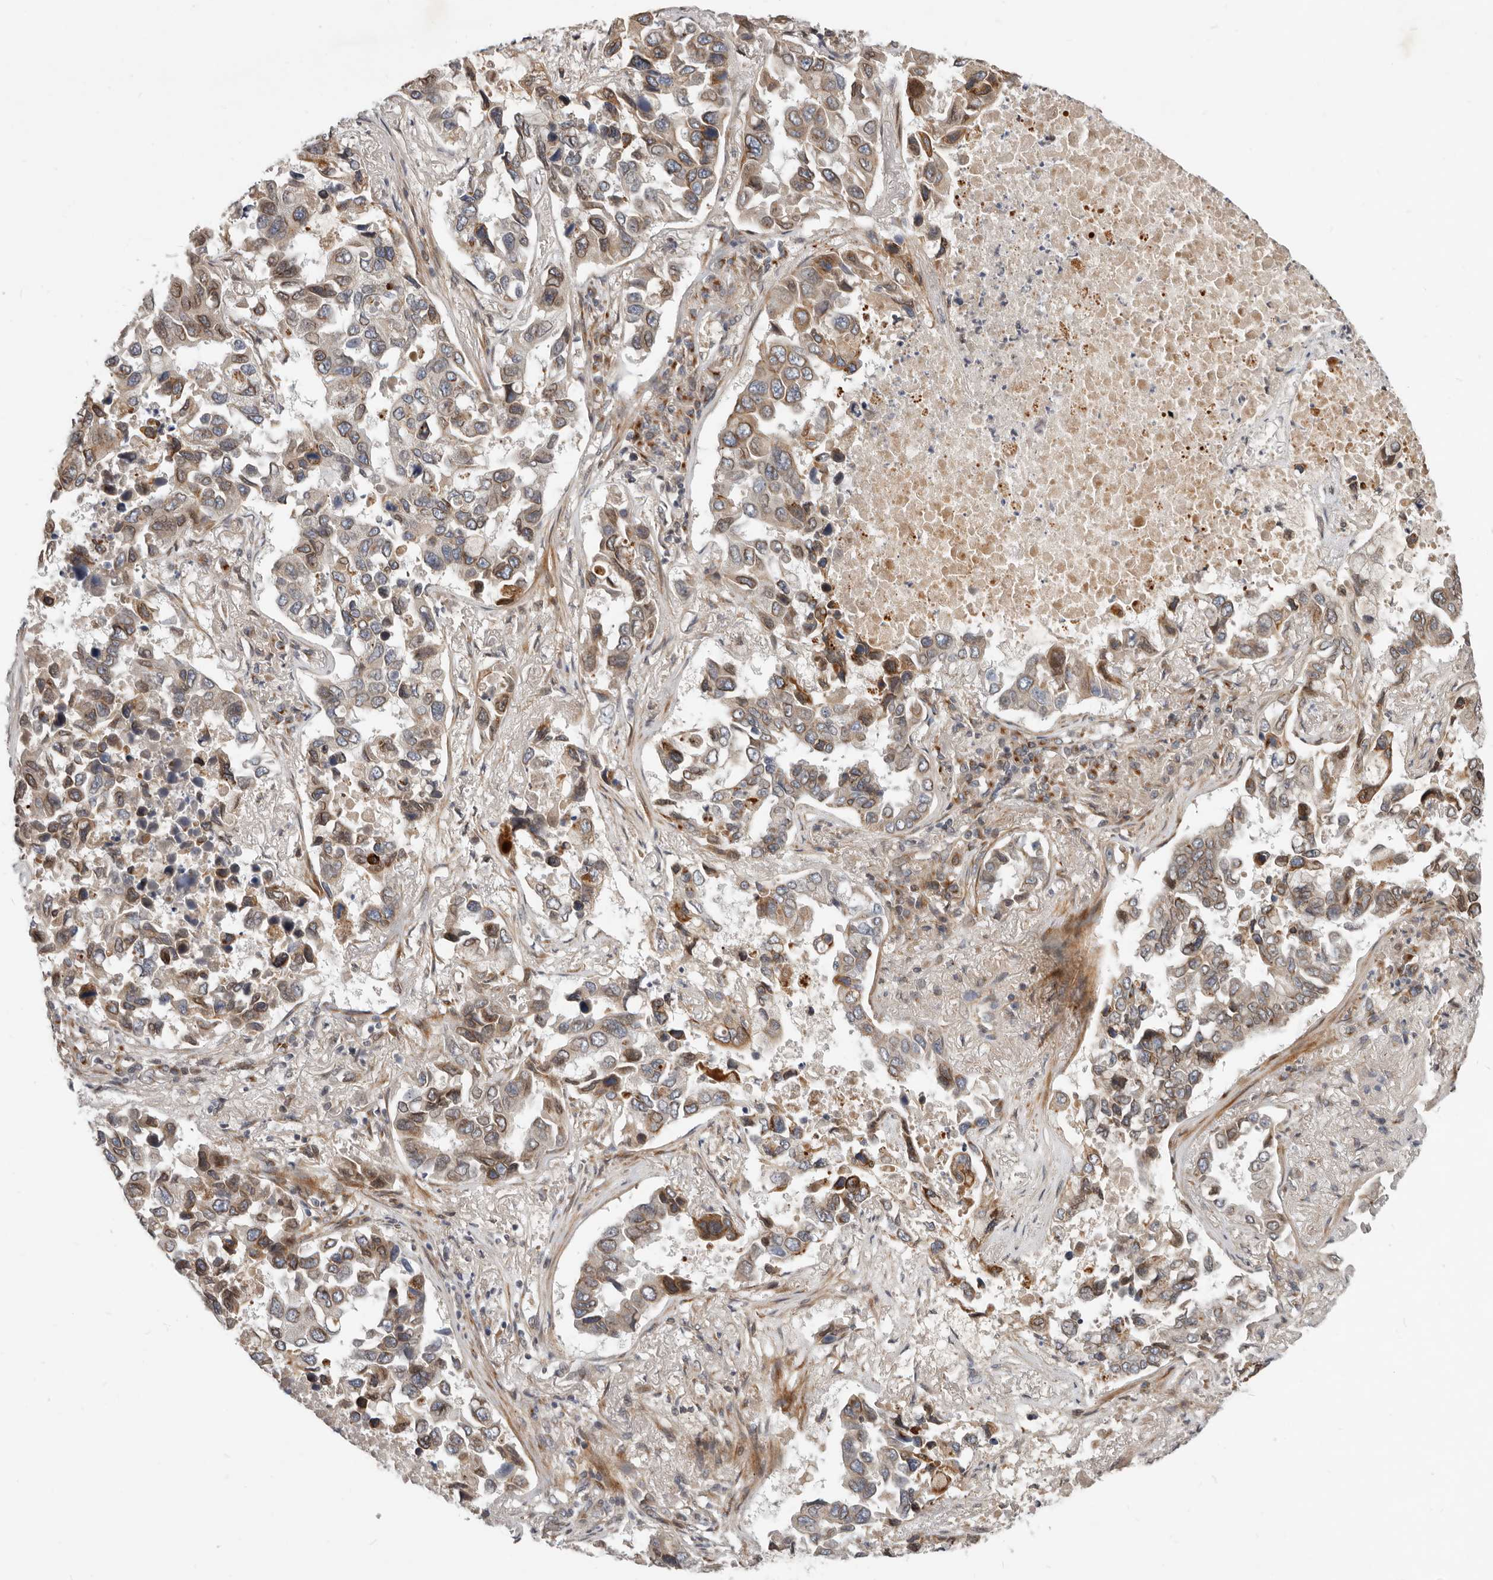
{"staining": {"intensity": "moderate", "quantity": ">75%", "location": "cytoplasmic/membranous"}, "tissue": "lung cancer", "cell_type": "Tumor cells", "image_type": "cancer", "snomed": [{"axis": "morphology", "description": "Adenocarcinoma, NOS"}, {"axis": "topography", "description": "Lung"}], "caption": "Moderate cytoplasmic/membranous protein positivity is seen in about >75% of tumor cells in lung cancer (adenocarcinoma).", "gene": "NPY4R", "patient": {"sex": "male", "age": 64}}